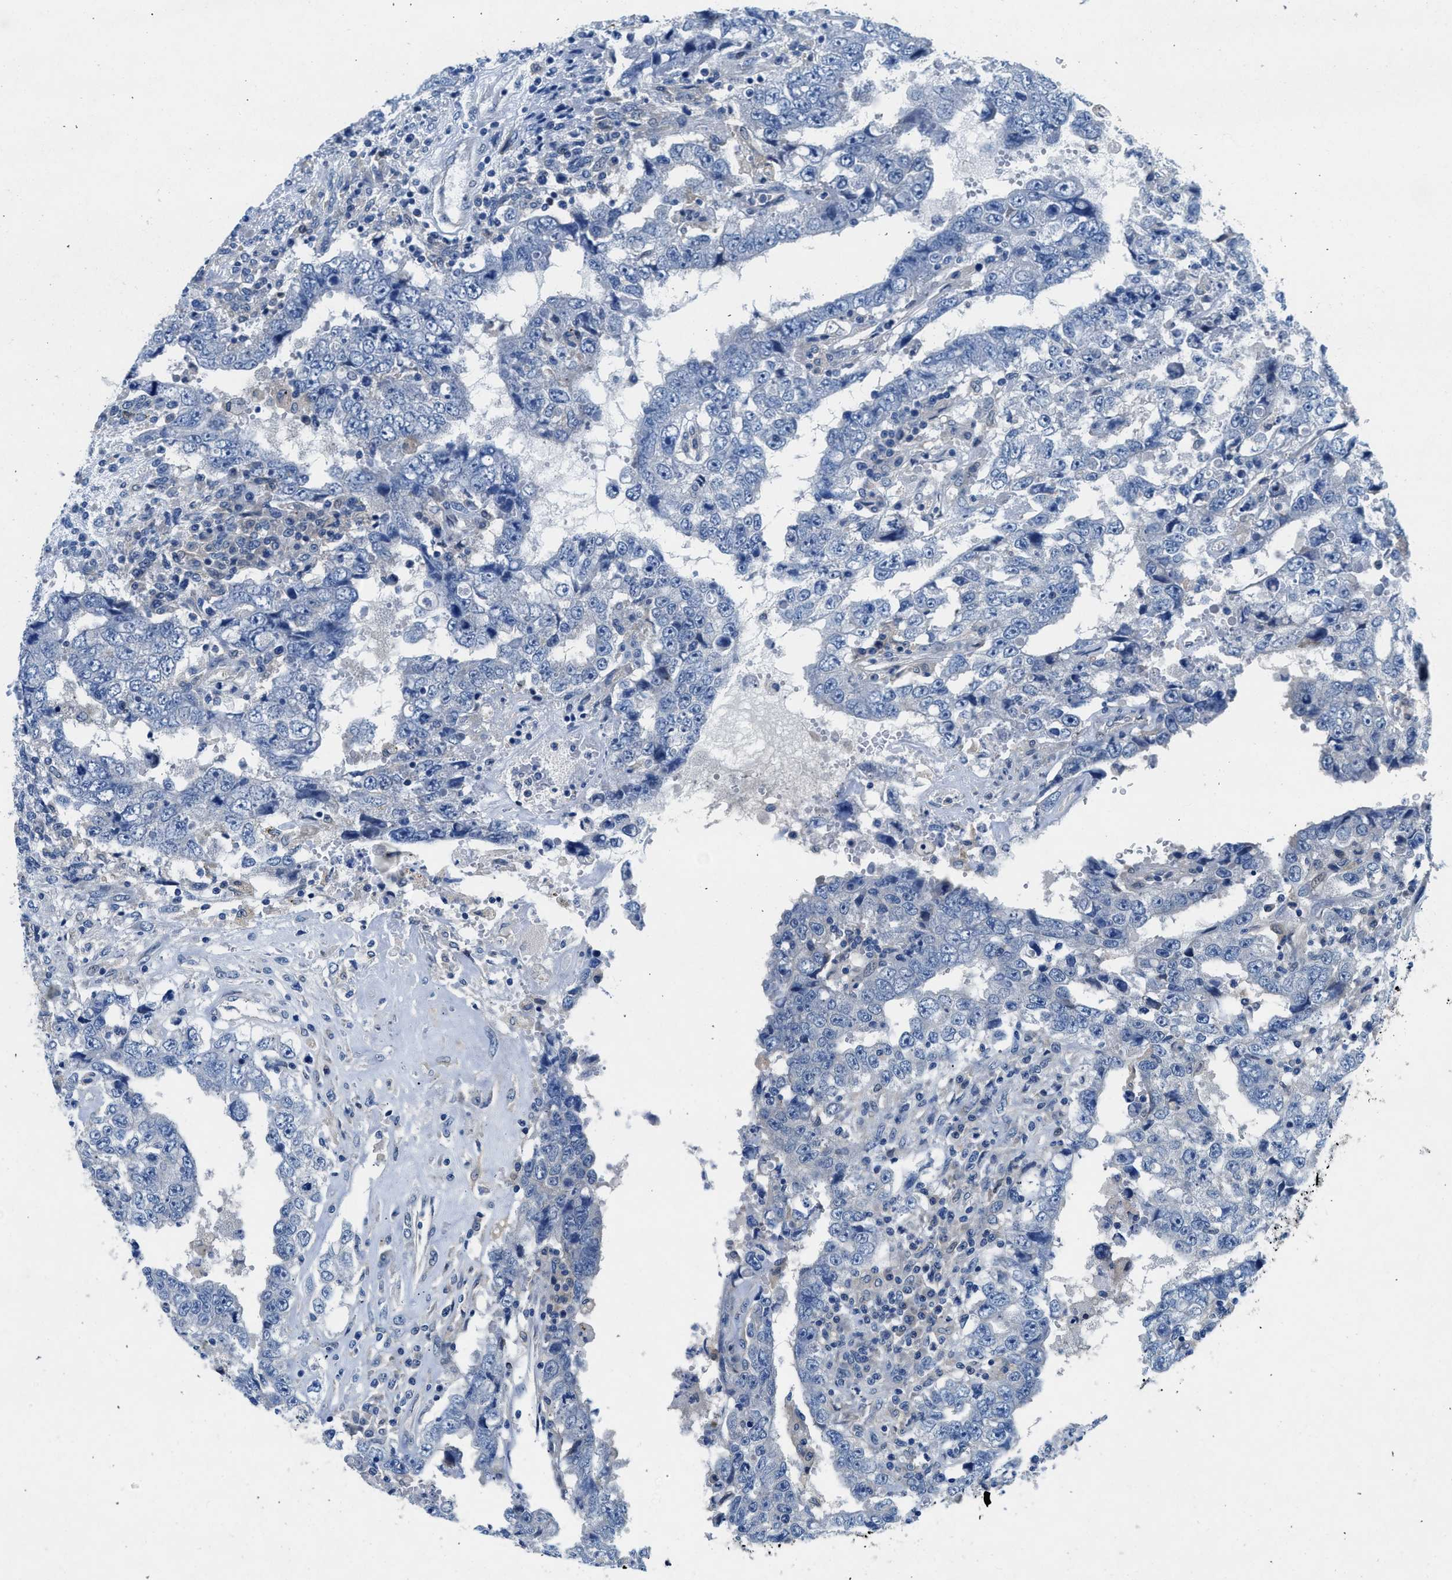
{"staining": {"intensity": "negative", "quantity": "none", "location": "none"}, "tissue": "testis cancer", "cell_type": "Tumor cells", "image_type": "cancer", "snomed": [{"axis": "morphology", "description": "Carcinoma, Embryonal, NOS"}, {"axis": "topography", "description": "Testis"}], "caption": "Embryonal carcinoma (testis) stained for a protein using immunohistochemistry displays no positivity tumor cells.", "gene": "COPS2", "patient": {"sex": "male", "age": 26}}